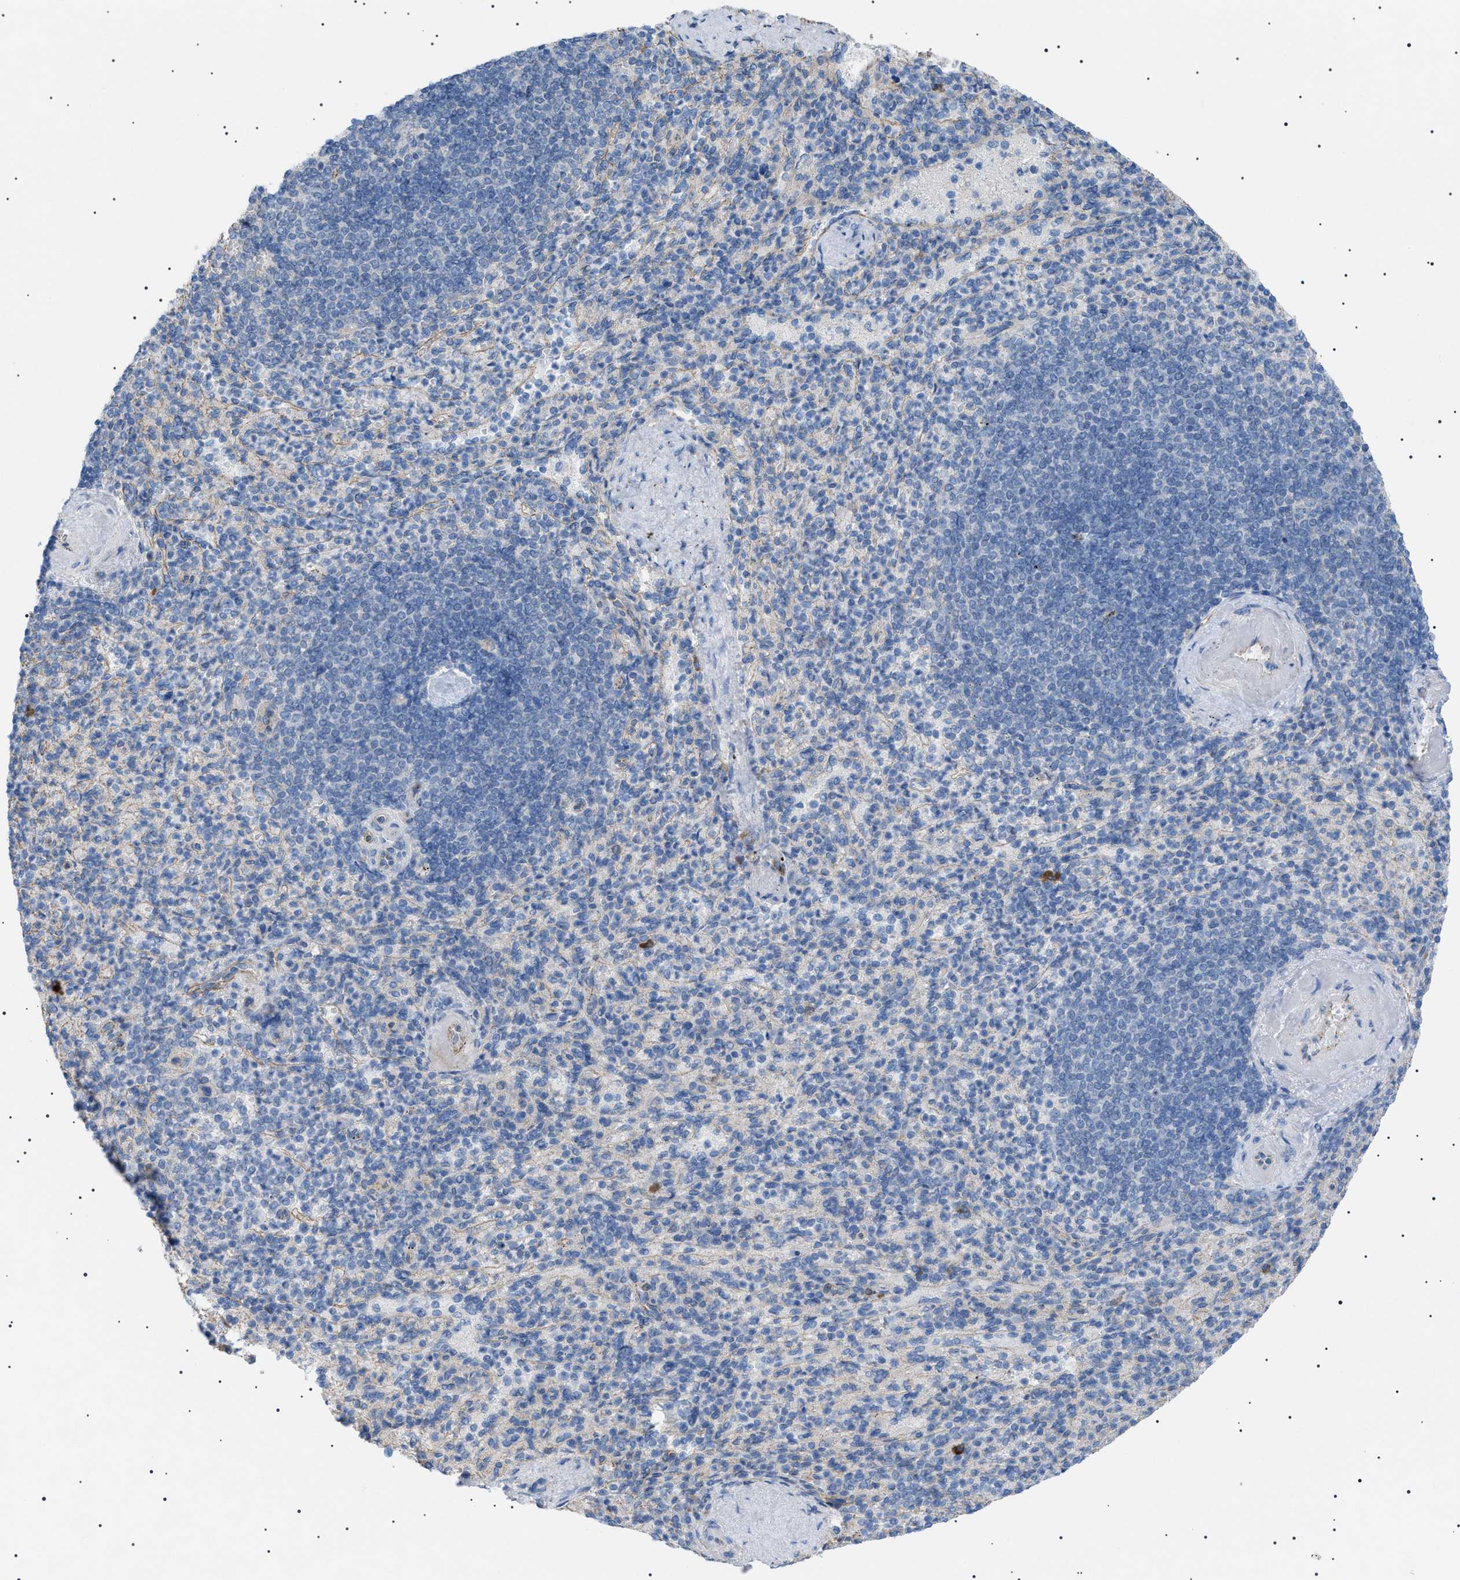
{"staining": {"intensity": "negative", "quantity": "none", "location": "none"}, "tissue": "spleen", "cell_type": "Cells in red pulp", "image_type": "normal", "snomed": [{"axis": "morphology", "description": "Normal tissue, NOS"}, {"axis": "topography", "description": "Spleen"}], "caption": "Immunohistochemistry (IHC) histopathology image of benign spleen: spleen stained with DAB (3,3'-diaminobenzidine) shows no significant protein expression in cells in red pulp. The staining was performed using DAB to visualize the protein expression in brown, while the nuclei were stained in blue with hematoxylin (Magnification: 20x).", "gene": "ADAMTS1", "patient": {"sex": "female", "age": 74}}